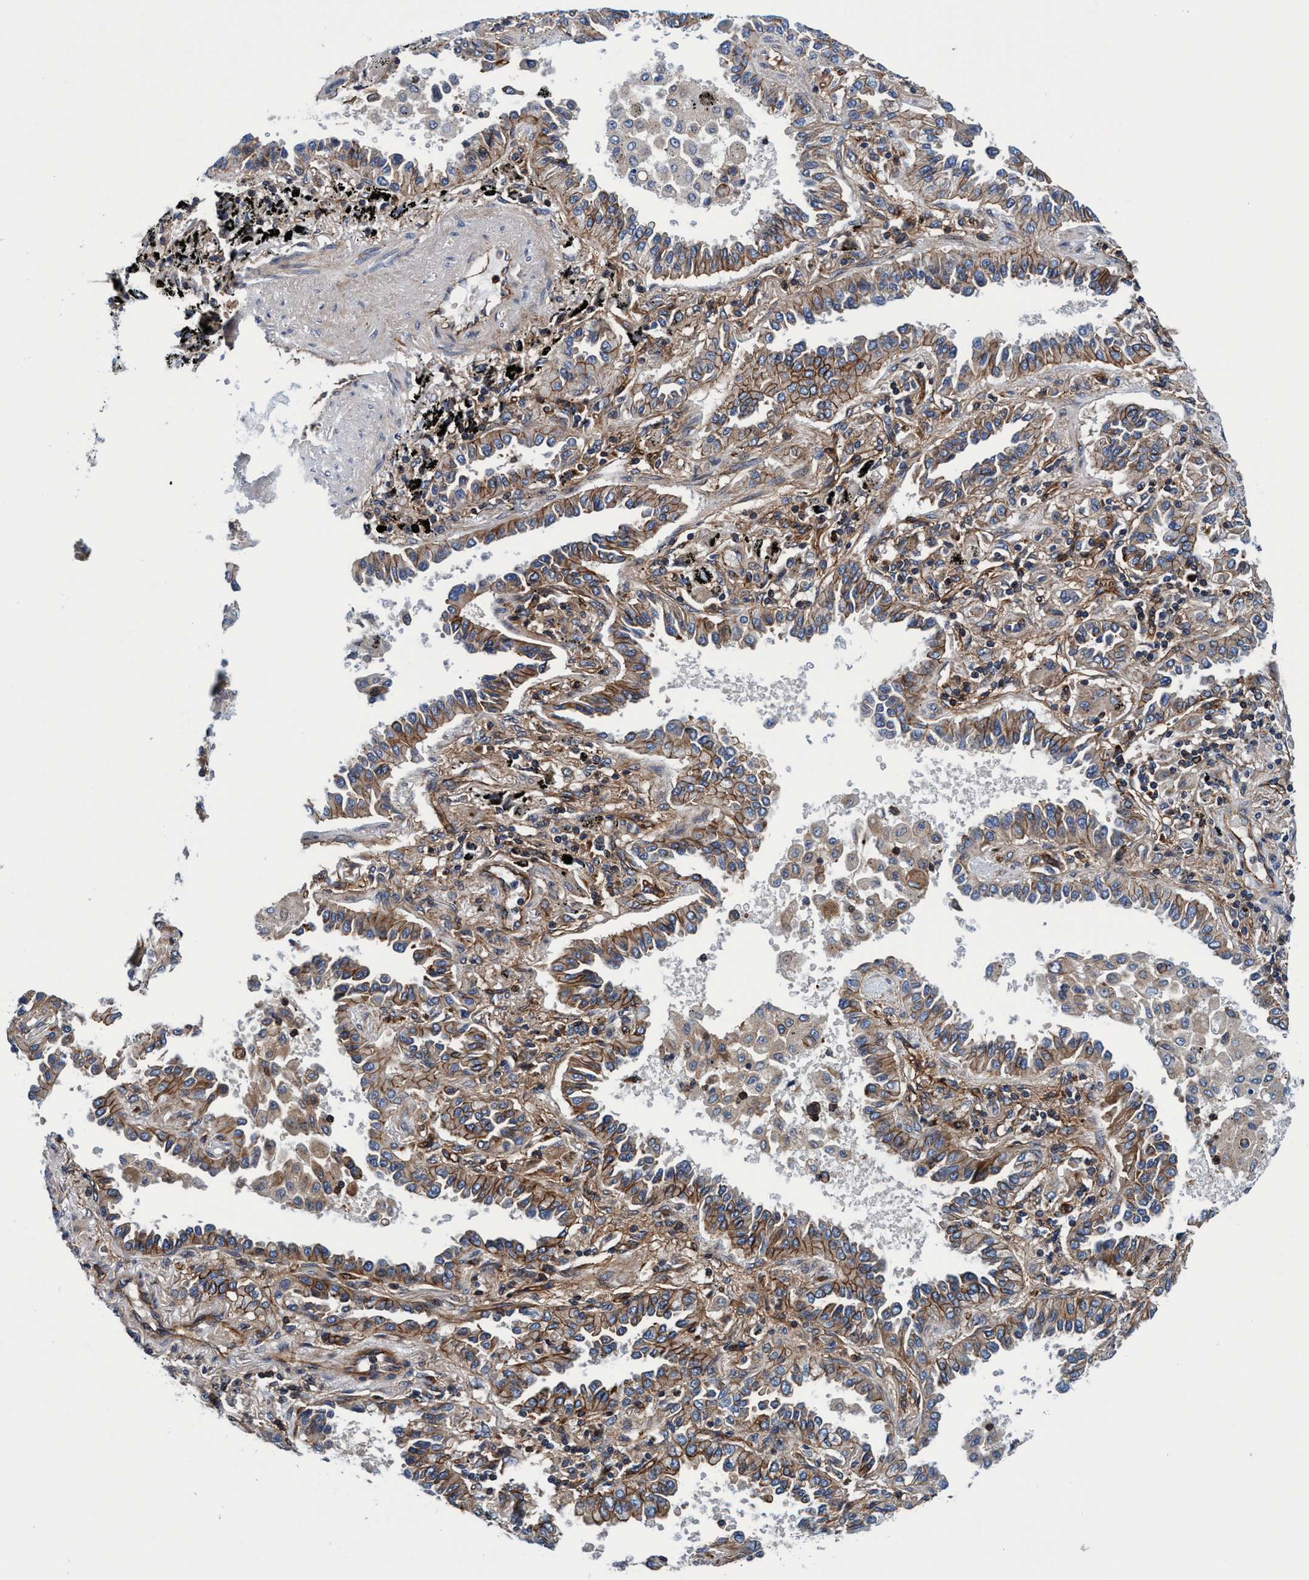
{"staining": {"intensity": "moderate", "quantity": ">75%", "location": "cytoplasmic/membranous"}, "tissue": "lung cancer", "cell_type": "Tumor cells", "image_type": "cancer", "snomed": [{"axis": "morphology", "description": "Normal tissue, NOS"}, {"axis": "morphology", "description": "Adenocarcinoma, NOS"}, {"axis": "topography", "description": "Lung"}], "caption": "Protein expression by IHC displays moderate cytoplasmic/membranous staining in about >75% of tumor cells in adenocarcinoma (lung).", "gene": "MCM3AP", "patient": {"sex": "male", "age": 59}}